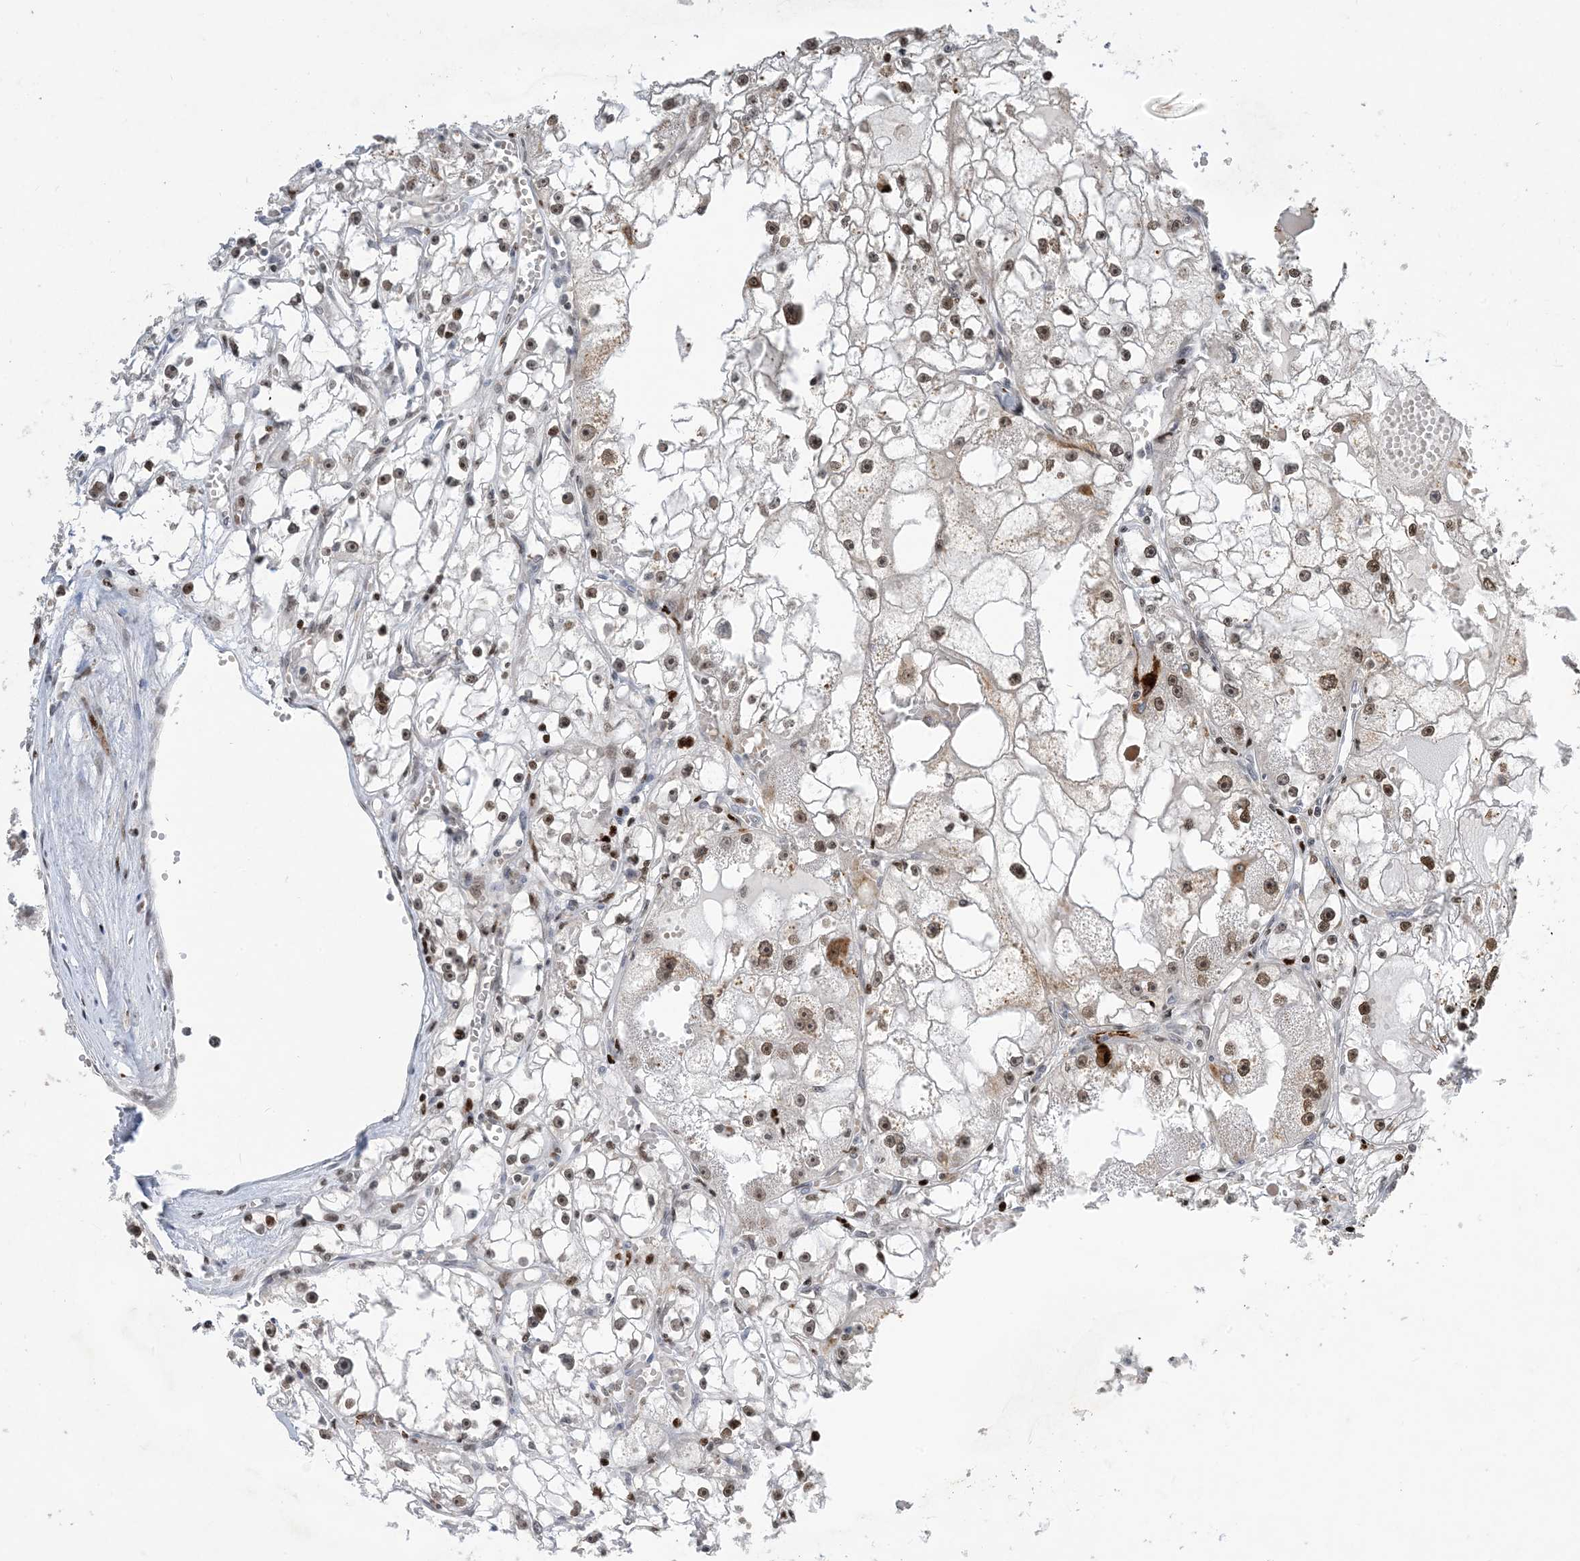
{"staining": {"intensity": "weak", "quantity": ">75%", "location": "nuclear"}, "tissue": "renal cancer", "cell_type": "Tumor cells", "image_type": "cancer", "snomed": [{"axis": "morphology", "description": "Adenocarcinoma, NOS"}, {"axis": "topography", "description": "Kidney"}], "caption": "DAB immunohistochemical staining of renal cancer (adenocarcinoma) displays weak nuclear protein positivity in approximately >75% of tumor cells.", "gene": "SLC25A53", "patient": {"sex": "male", "age": 56}}